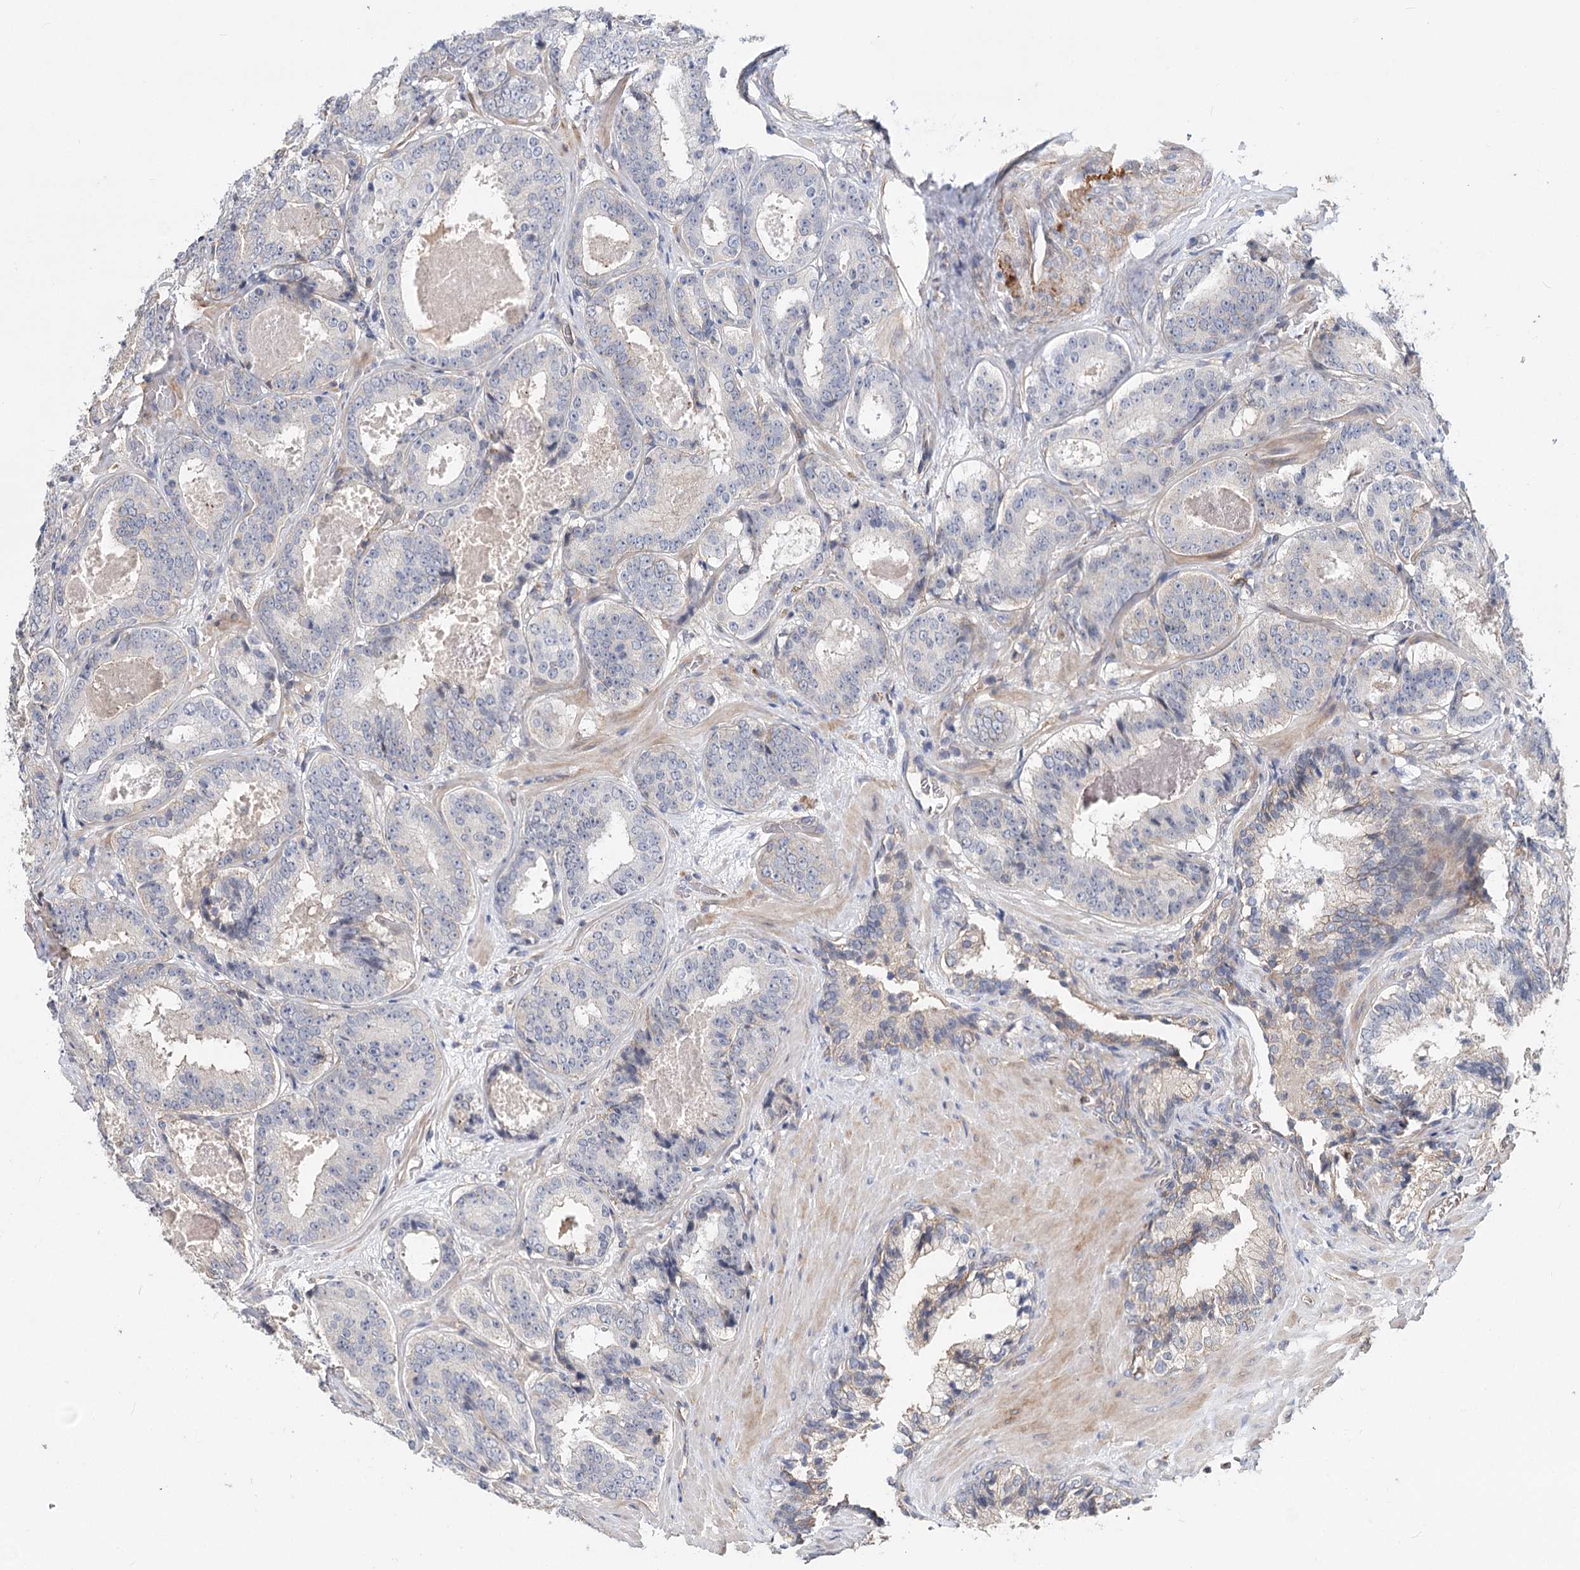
{"staining": {"intensity": "negative", "quantity": "none", "location": "none"}, "tissue": "prostate cancer", "cell_type": "Tumor cells", "image_type": "cancer", "snomed": [{"axis": "morphology", "description": "Adenocarcinoma, High grade"}, {"axis": "topography", "description": "Prostate"}], "caption": "Immunohistochemistry (IHC) image of human prostate cancer stained for a protein (brown), which exhibits no staining in tumor cells.", "gene": "TMEM218", "patient": {"sex": "male", "age": 57}}